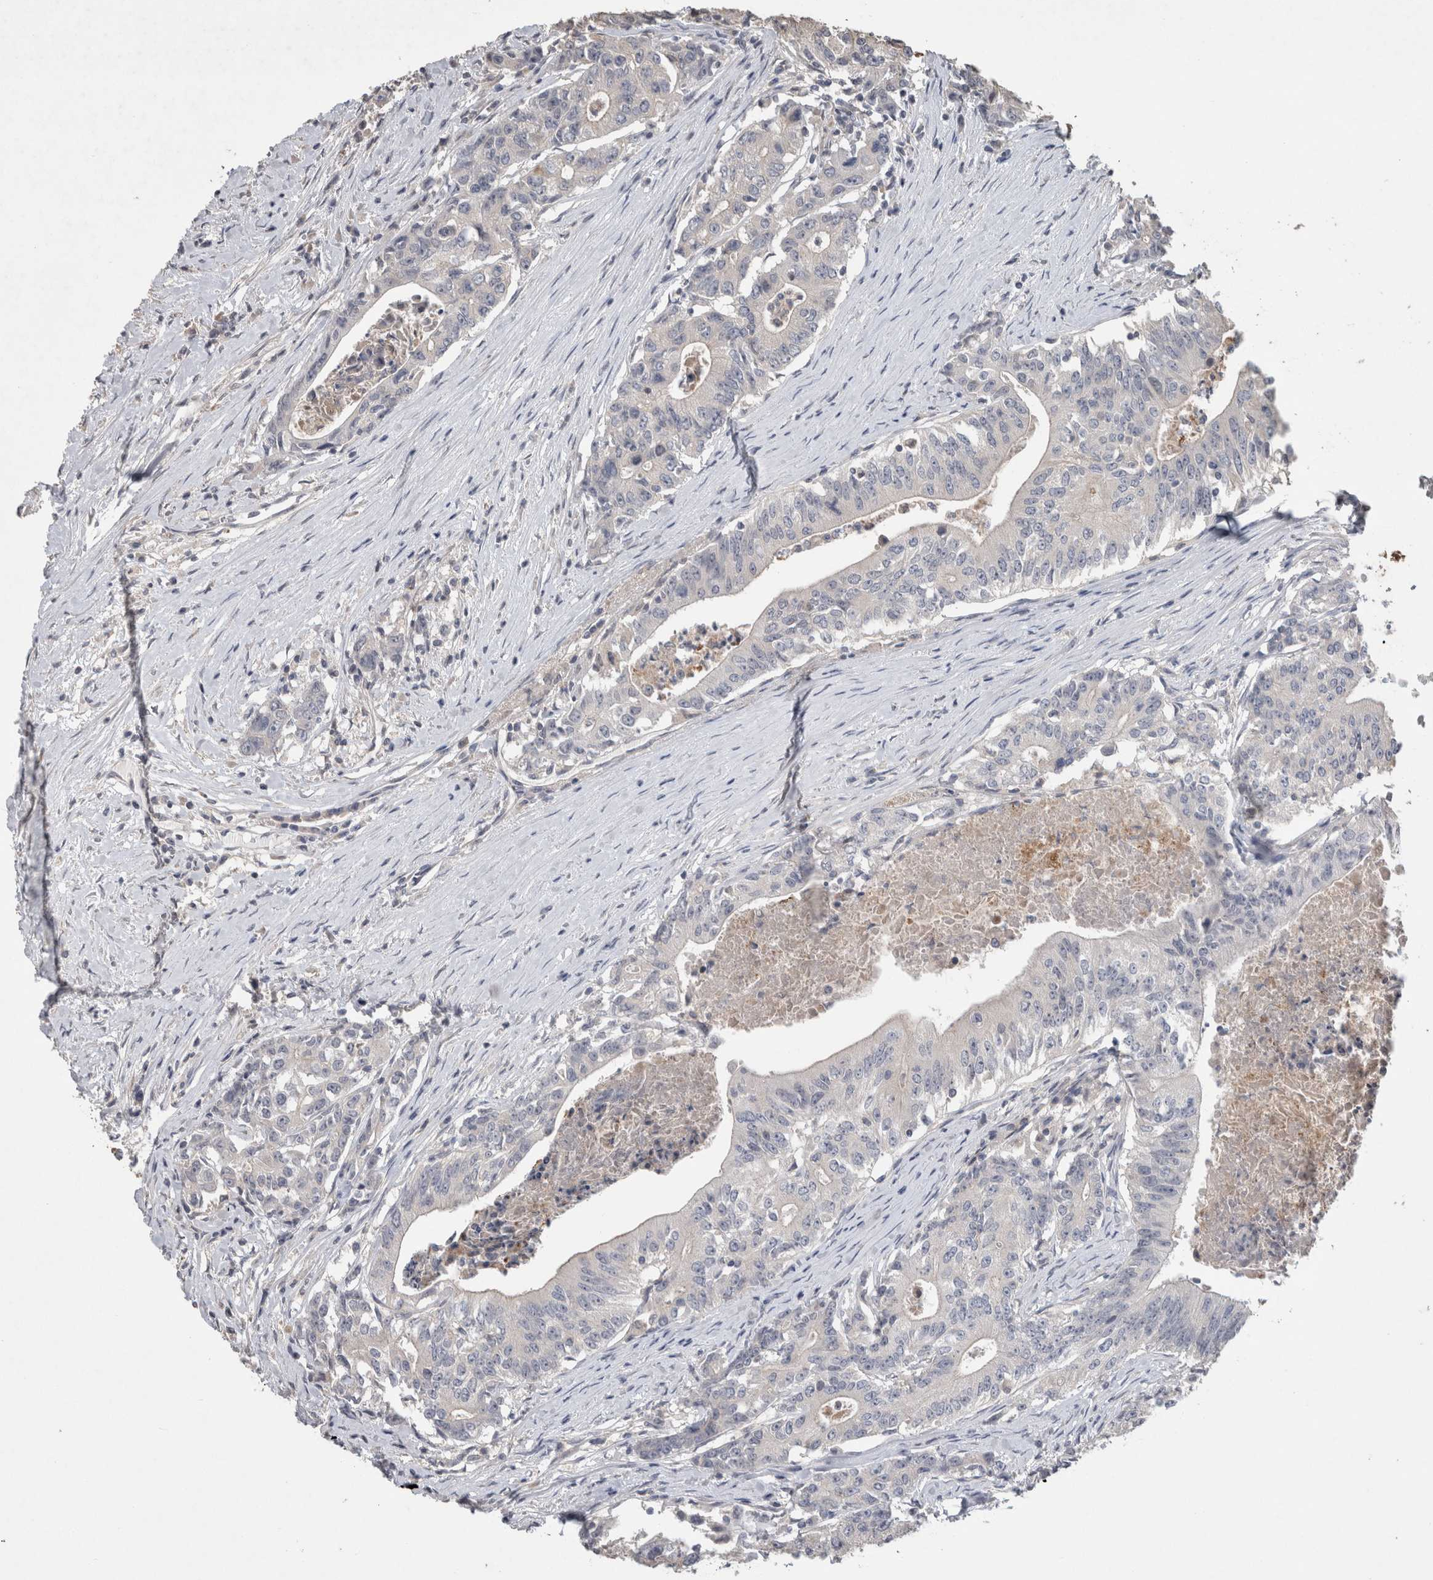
{"staining": {"intensity": "negative", "quantity": "none", "location": "none"}, "tissue": "colorectal cancer", "cell_type": "Tumor cells", "image_type": "cancer", "snomed": [{"axis": "morphology", "description": "Adenocarcinoma, NOS"}, {"axis": "topography", "description": "Colon"}], "caption": "Immunohistochemistry micrograph of adenocarcinoma (colorectal) stained for a protein (brown), which displays no staining in tumor cells.", "gene": "TRIM5", "patient": {"sex": "female", "age": 77}}